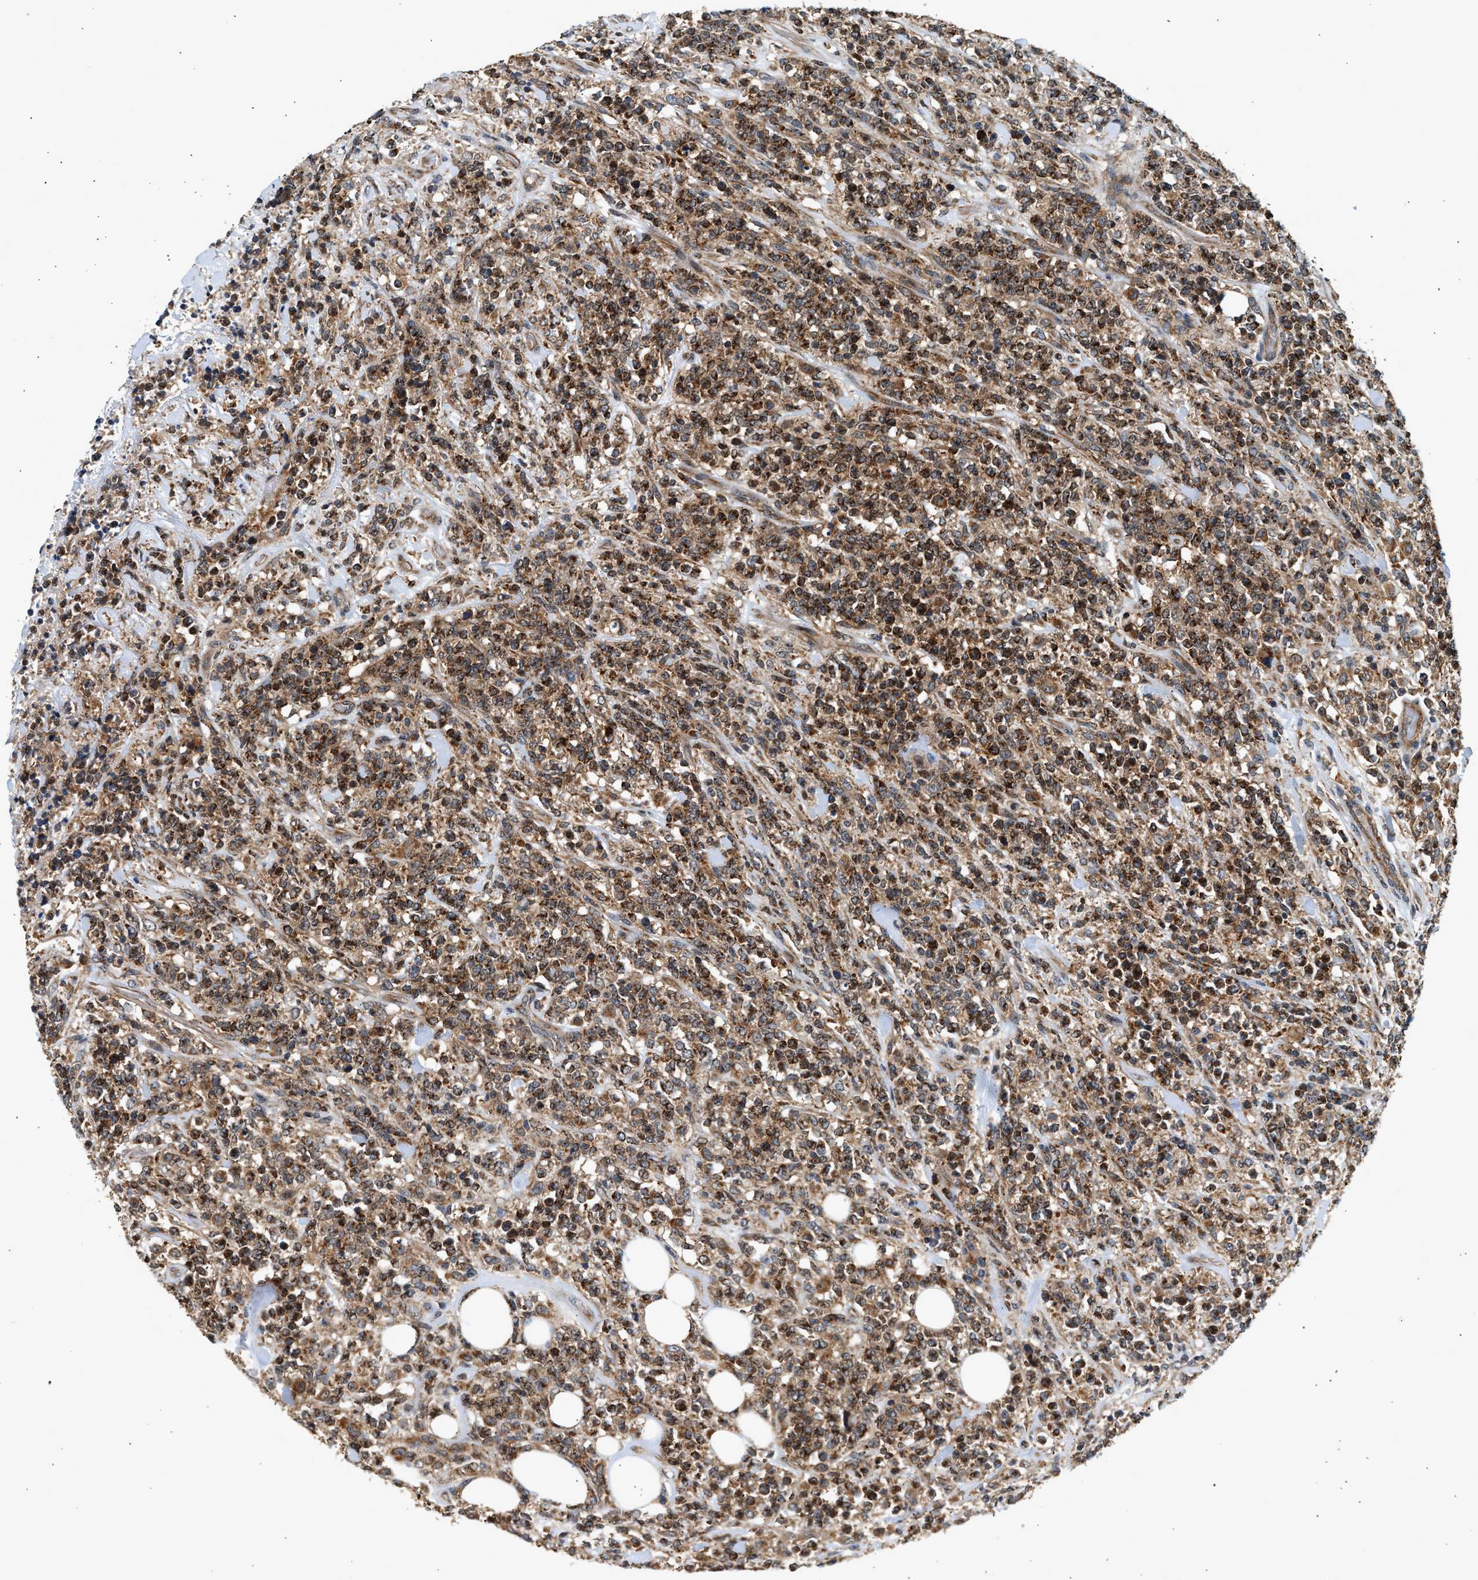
{"staining": {"intensity": "moderate", "quantity": ">75%", "location": "cytoplasmic/membranous"}, "tissue": "lymphoma", "cell_type": "Tumor cells", "image_type": "cancer", "snomed": [{"axis": "morphology", "description": "Malignant lymphoma, non-Hodgkin's type, High grade"}, {"axis": "topography", "description": "Soft tissue"}], "caption": "Immunohistochemical staining of human lymphoma reveals moderate cytoplasmic/membranous protein positivity in approximately >75% of tumor cells.", "gene": "DUSP14", "patient": {"sex": "male", "age": 18}}